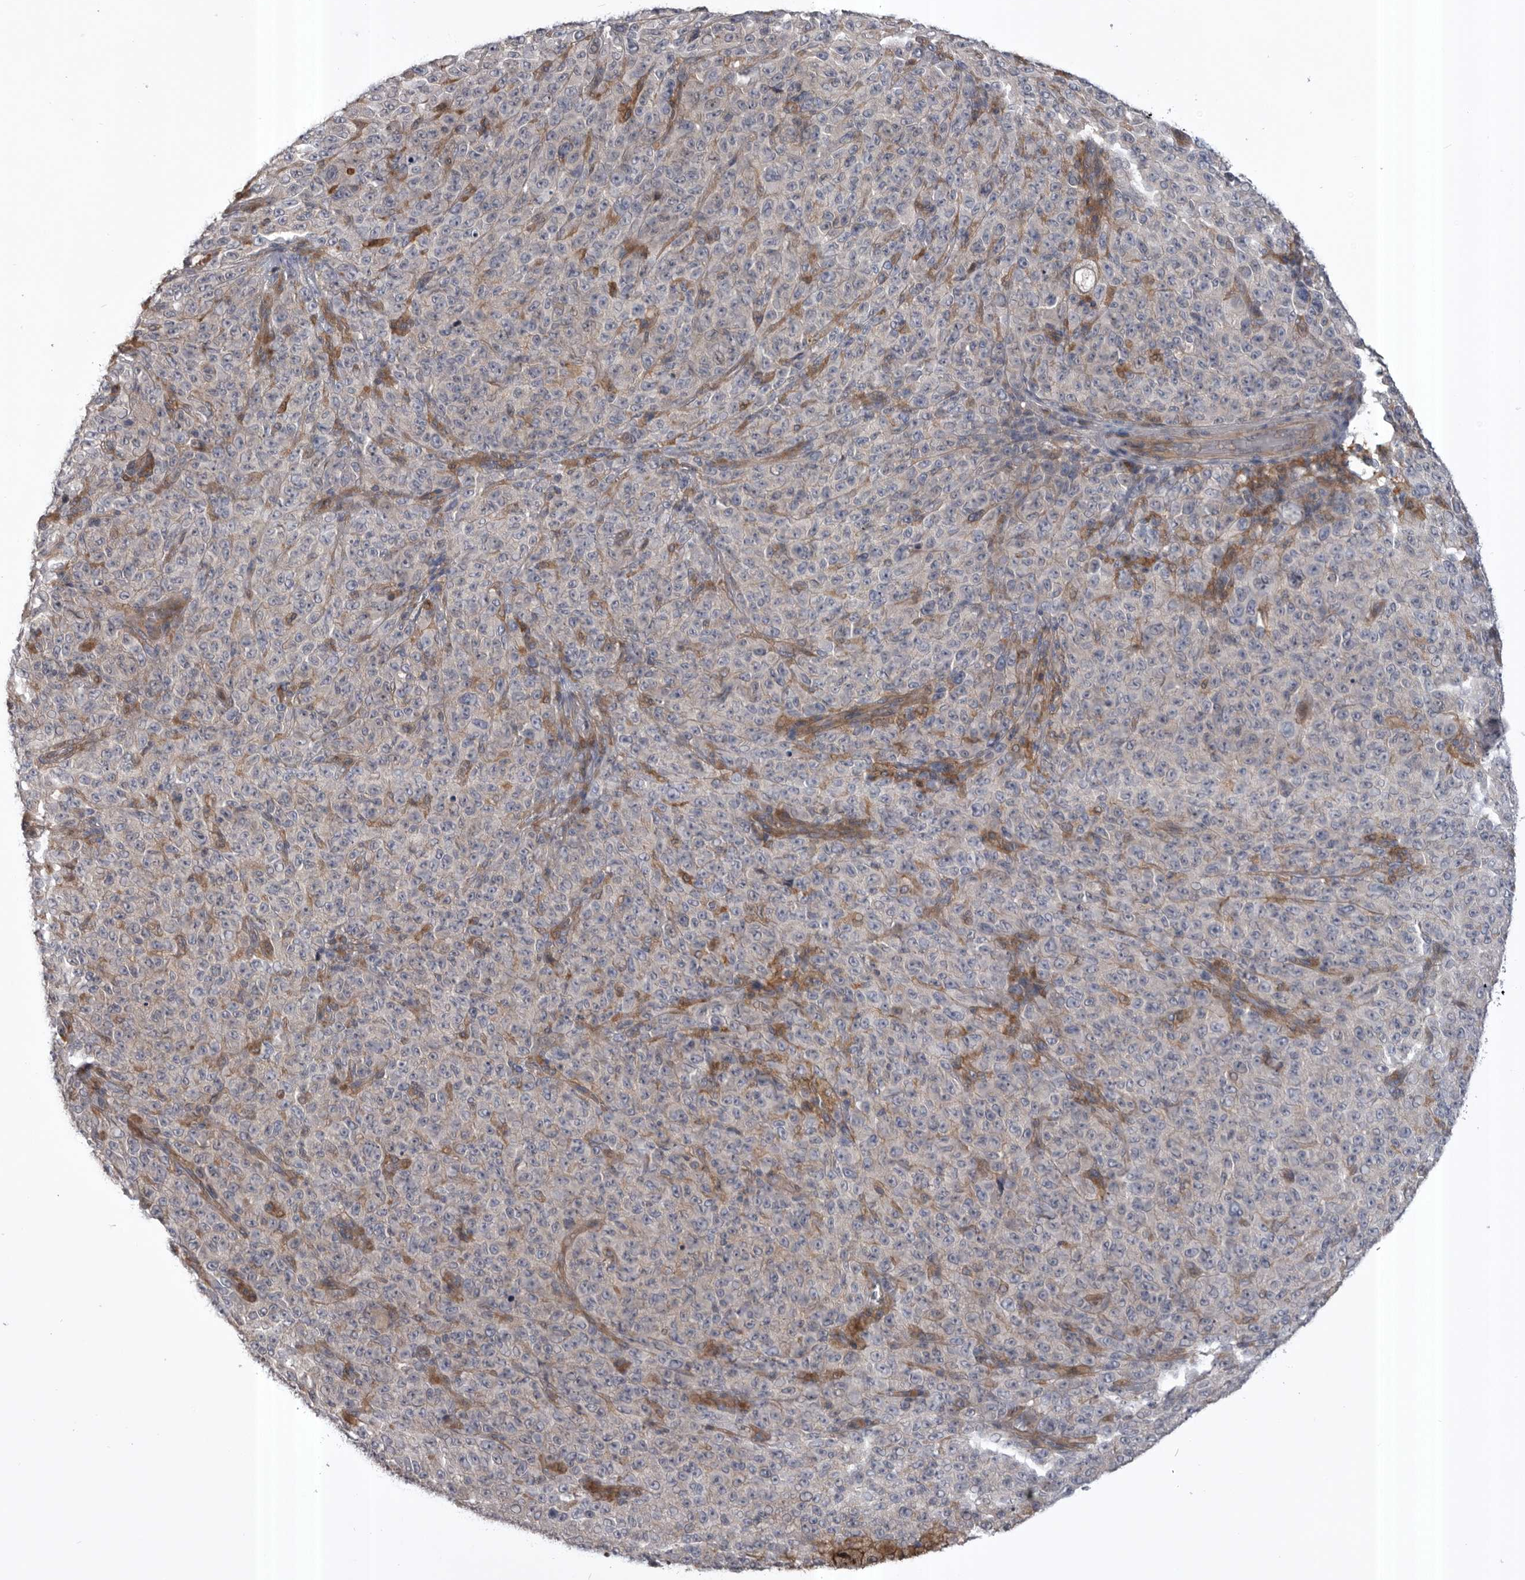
{"staining": {"intensity": "negative", "quantity": "none", "location": "none"}, "tissue": "melanoma", "cell_type": "Tumor cells", "image_type": "cancer", "snomed": [{"axis": "morphology", "description": "Malignant melanoma, NOS"}, {"axis": "topography", "description": "Skin"}], "caption": "The histopathology image reveals no significant positivity in tumor cells of melanoma.", "gene": "RAB3GAP2", "patient": {"sex": "female", "age": 82}}